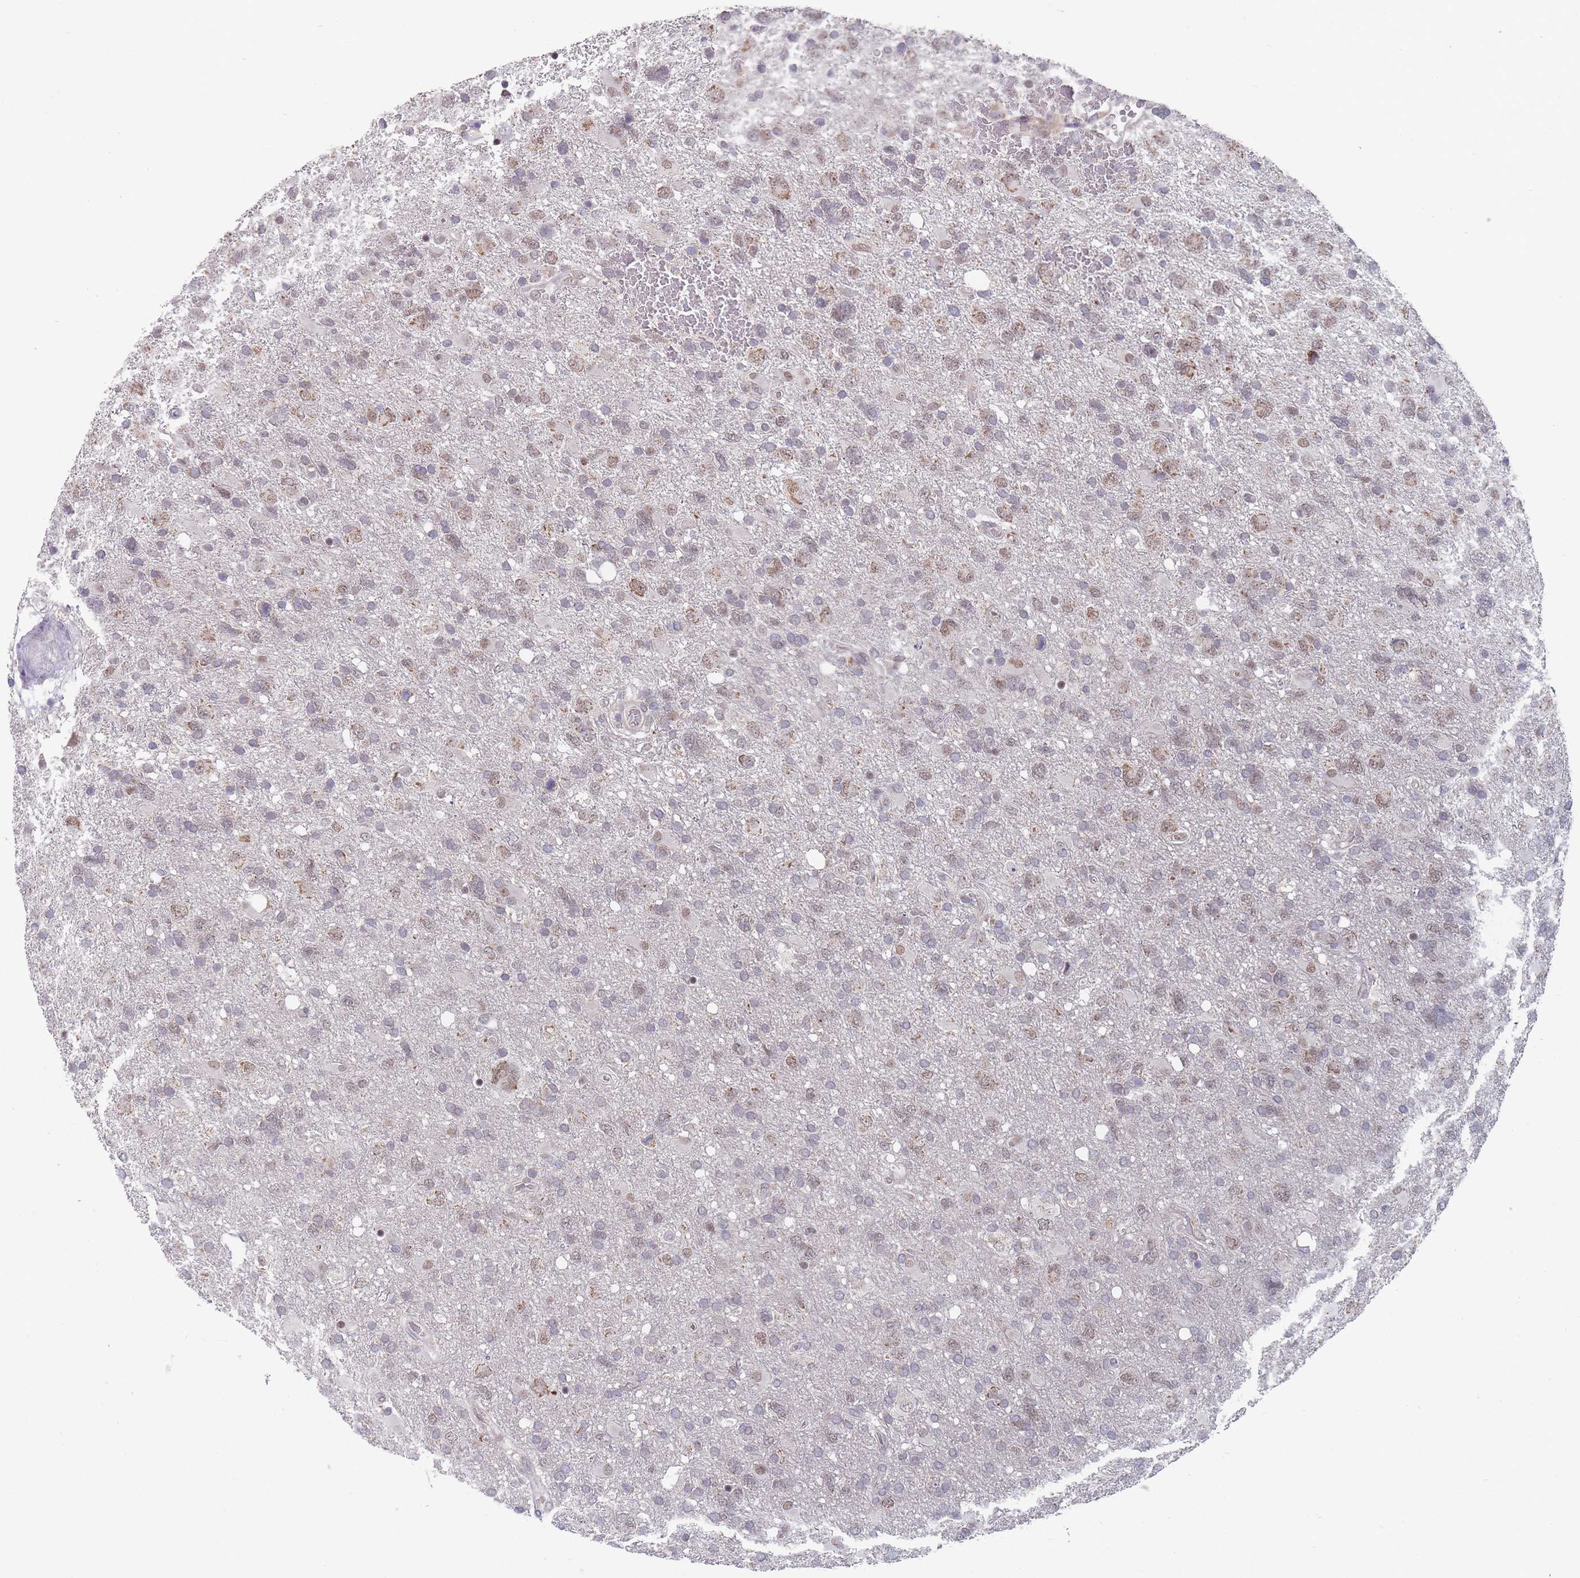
{"staining": {"intensity": "weak", "quantity": "25%-75%", "location": "cytoplasmic/membranous"}, "tissue": "glioma", "cell_type": "Tumor cells", "image_type": "cancer", "snomed": [{"axis": "morphology", "description": "Glioma, malignant, High grade"}, {"axis": "topography", "description": "Brain"}], "caption": "Malignant high-grade glioma stained with a brown dye displays weak cytoplasmic/membranous positive positivity in approximately 25%-75% of tumor cells.", "gene": "PEX7", "patient": {"sex": "male", "age": 61}}